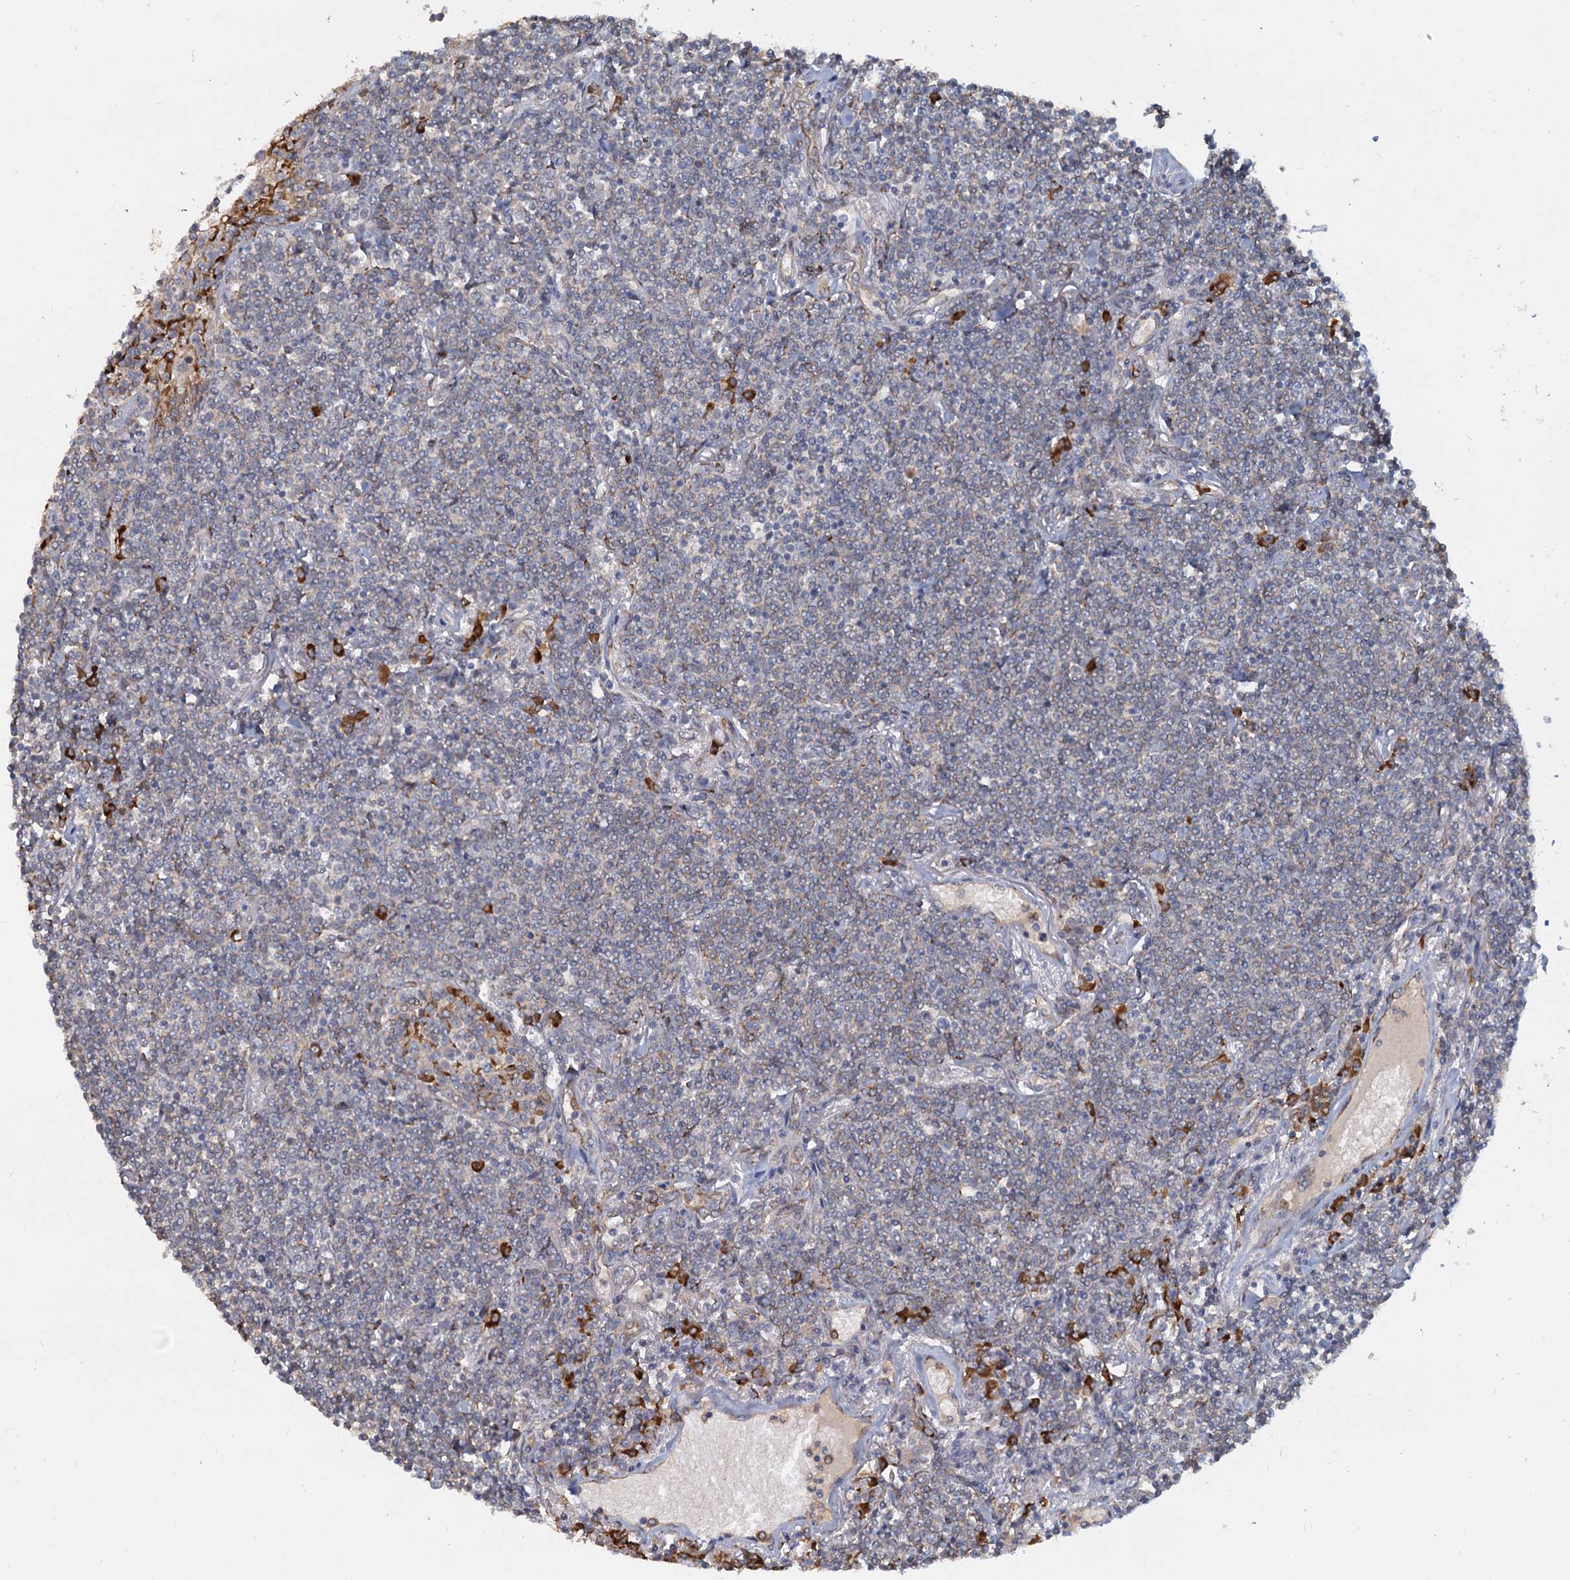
{"staining": {"intensity": "weak", "quantity": "<25%", "location": "cytoplasmic/membranous"}, "tissue": "lymphoma", "cell_type": "Tumor cells", "image_type": "cancer", "snomed": [{"axis": "morphology", "description": "Malignant lymphoma, non-Hodgkin's type, Low grade"}, {"axis": "topography", "description": "Lung"}], "caption": "An image of lymphoma stained for a protein displays no brown staining in tumor cells.", "gene": "LRRC51", "patient": {"sex": "female", "age": 71}}